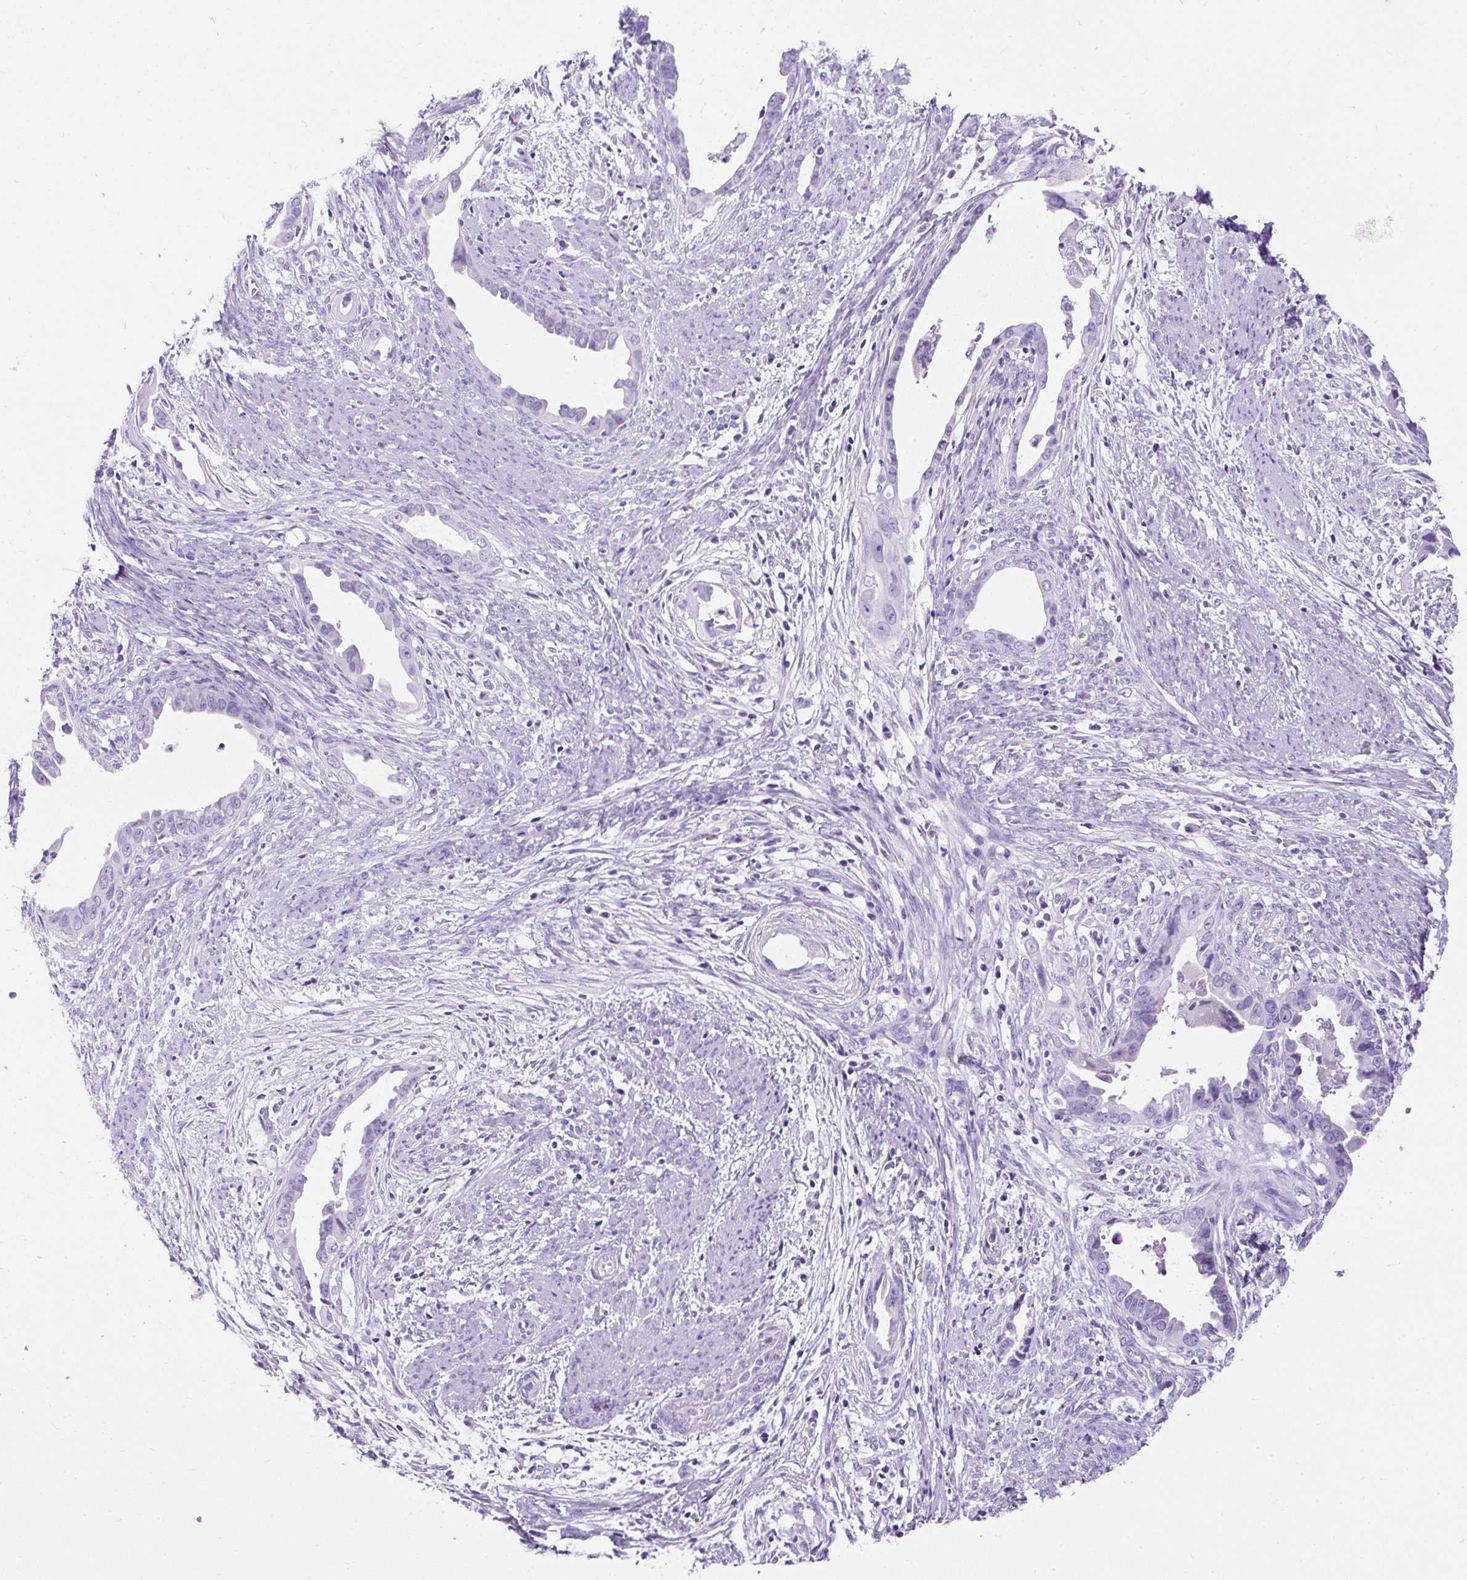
{"staining": {"intensity": "negative", "quantity": "none", "location": "none"}, "tissue": "endometrial cancer", "cell_type": "Tumor cells", "image_type": "cancer", "snomed": [{"axis": "morphology", "description": "Adenocarcinoma, NOS"}, {"axis": "topography", "description": "Endometrium"}], "caption": "The photomicrograph reveals no significant positivity in tumor cells of adenocarcinoma (endometrial).", "gene": "UPP1", "patient": {"sex": "female", "age": 57}}